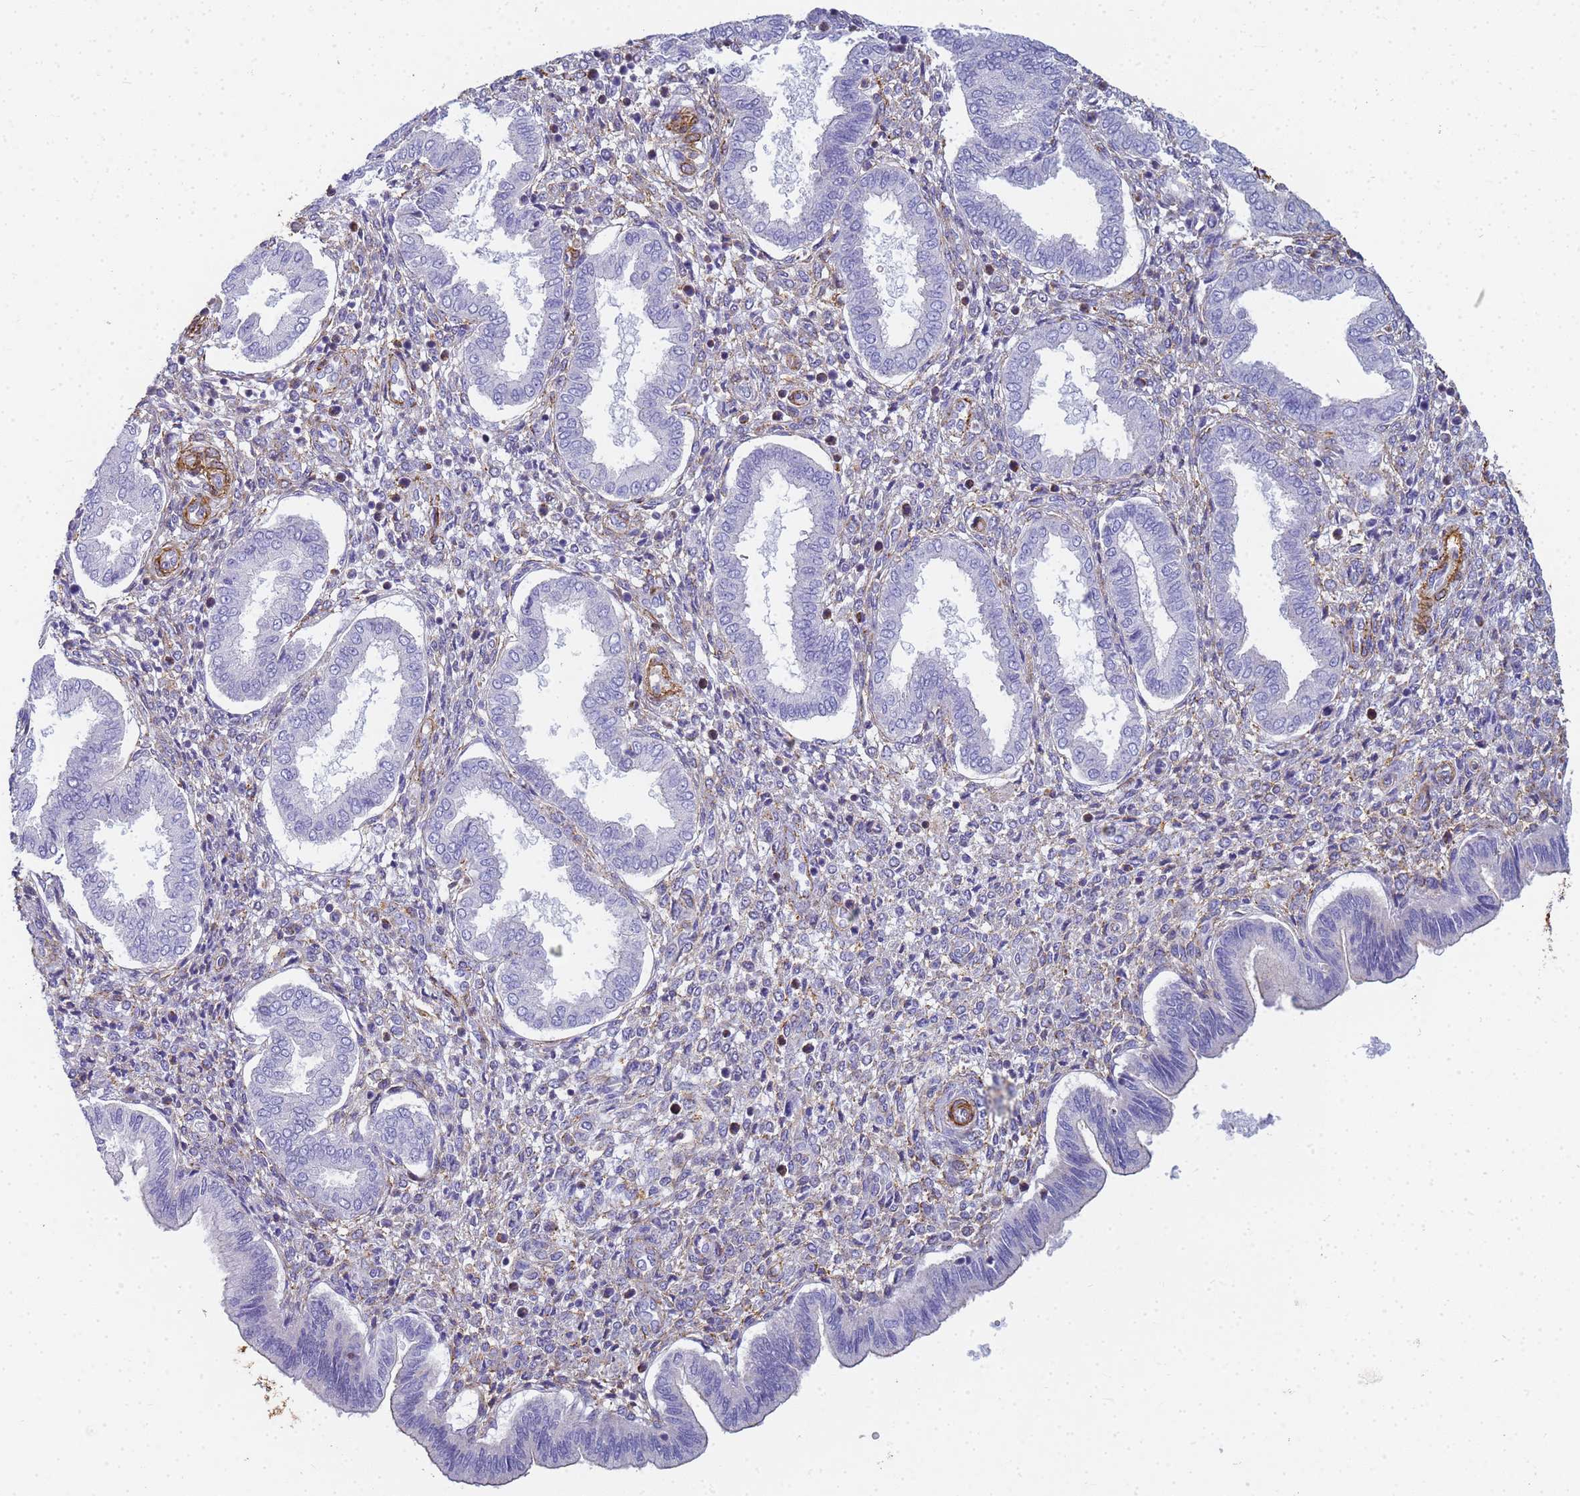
{"staining": {"intensity": "weak", "quantity": "<25%", "location": "cytoplasmic/membranous"}, "tissue": "endometrium", "cell_type": "Cells in endometrial stroma", "image_type": "normal", "snomed": [{"axis": "morphology", "description": "Normal tissue, NOS"}, {"axis": "topography", "description": "Endometrium"}], "caption": "DAB immunohistochemical staining of normal endometrium exhibits no significant staining in cells in endometrial stroma.", "gene": "TPM1", "patient": {"sex": "female", "age": 24}}